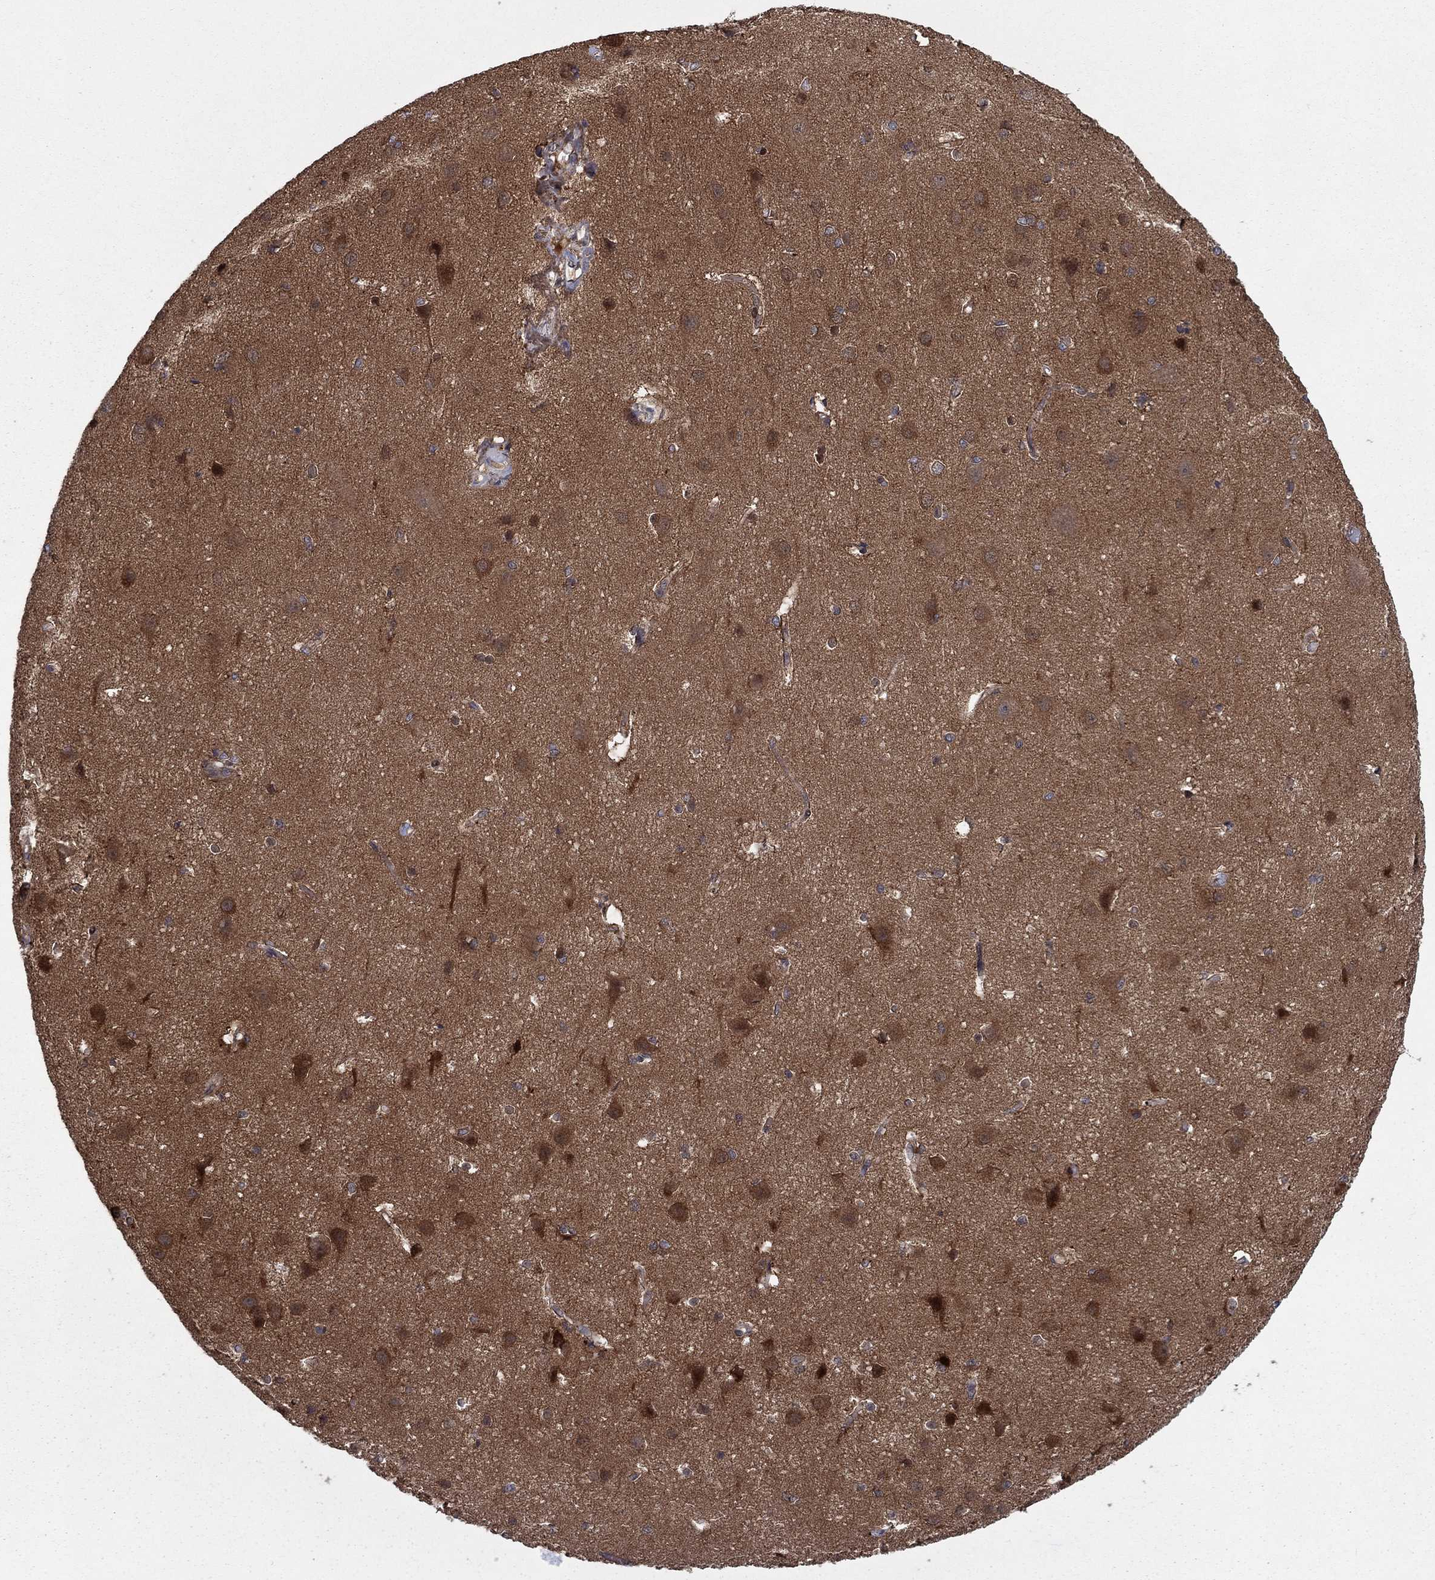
{"staining": {"intensity": "negative", "quantity": "none", "location": "none"}, "tissue": "cerebral cortex", "cell_type": "Endothelial cells", "image_type": "normal", "snomed": [{"axis": "morphology", "description": "Normal tissue, NOS"}, {"axis": "topography", "description": "Cerebral cortex"}], "caption": "Micrograph shows no significant protein staining in endothelial cells of unremarkable cerebral cortex.", "gene": "HDAC4", "patient": {"sex": "male", "age": 37}}